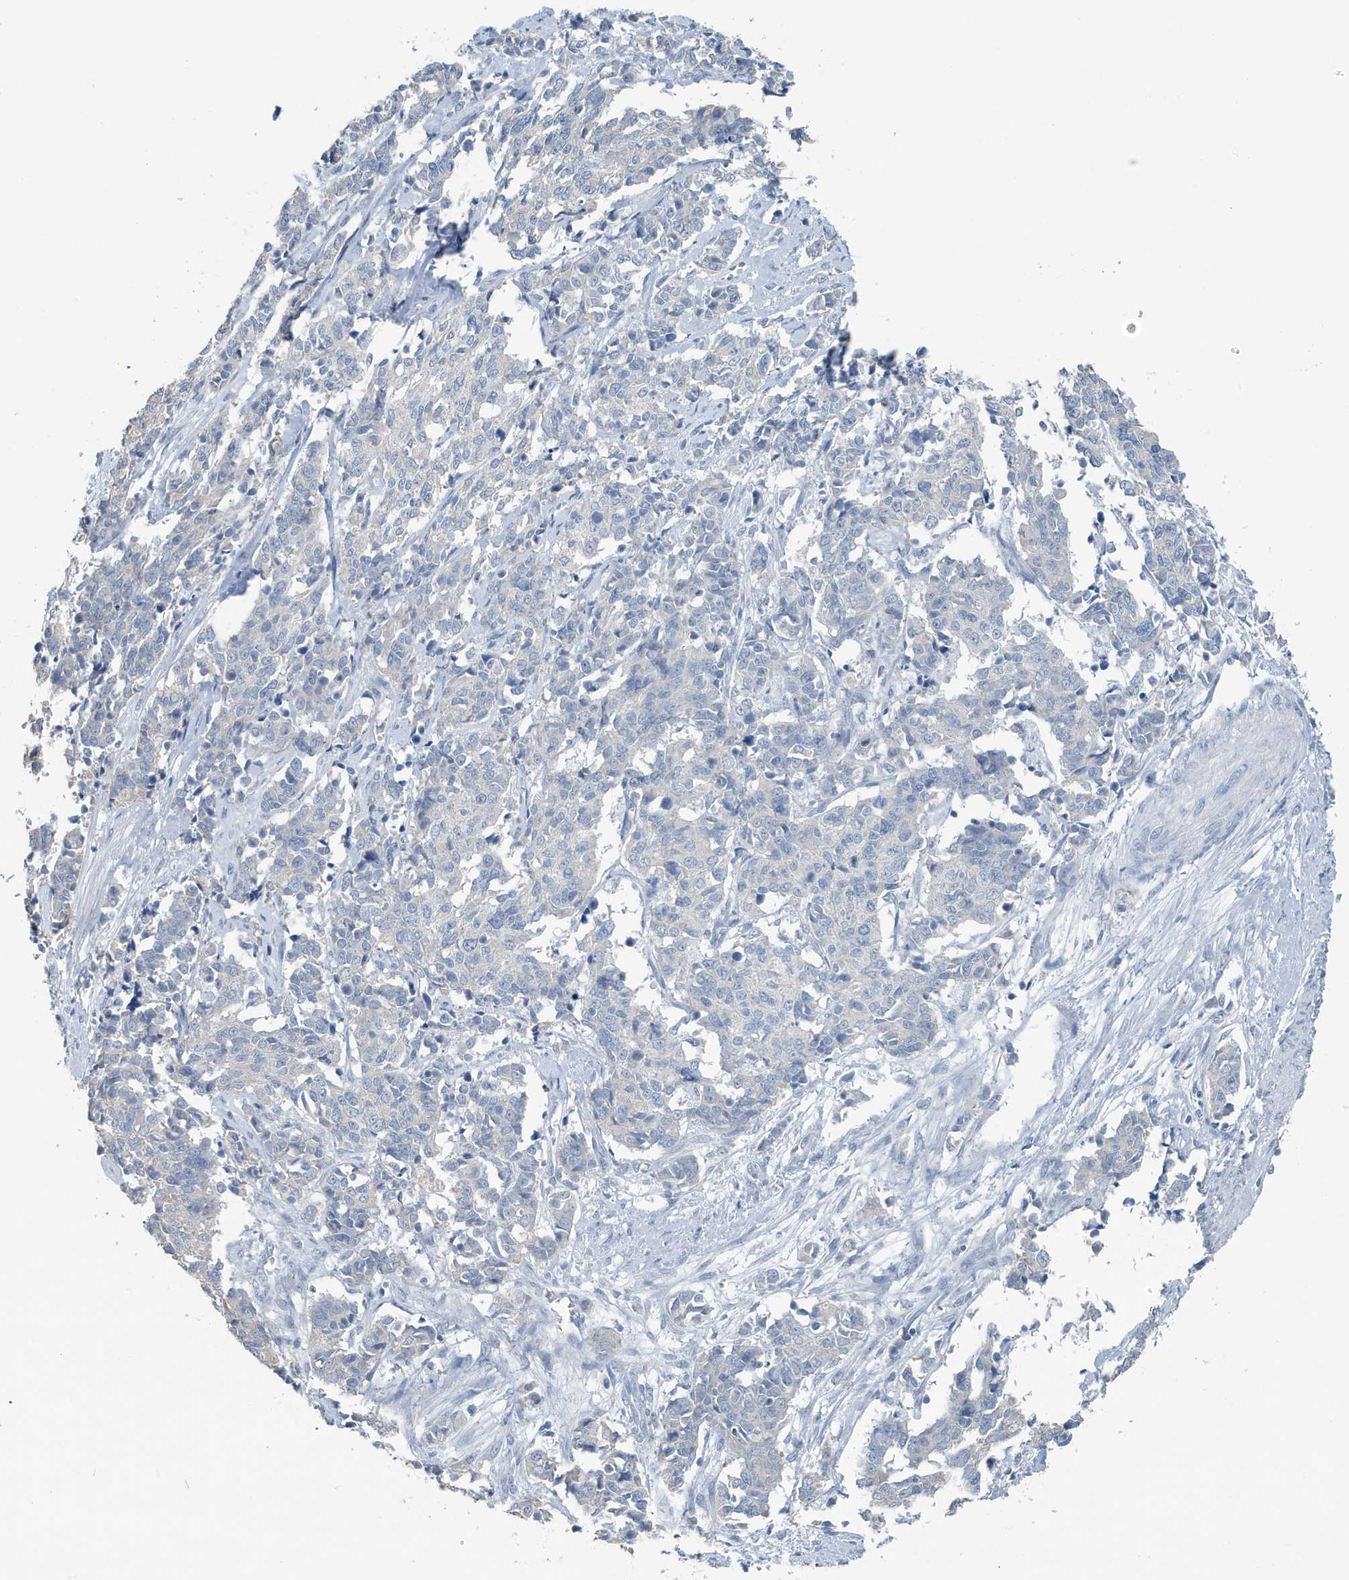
{"staining": {"intensity": "negative", "quantity": "none", "location": "none"}, "tissue": "cervical cancer", "cell_type": "Tumor cells", "image_type": "cancer", "snomed": [{"axis": "morphology", "description": "Normal tissue, NOS"}, {"axis": "morphology", "description": "Squamous cell carcinoma, NOS"}, {"axis": "topography", "description": "Cervix"}], "caption": "DAB (3,3'-diaminobenzidine) immunohistochemical staining of human cervical cancer (squamous cell carcinoma) demonstrates no significant expression in tumor cells. (DAB immunohistochemistry, high magnification).", "gene": "UGT2B4", "patient": {"sex": "female", "age": 35}}